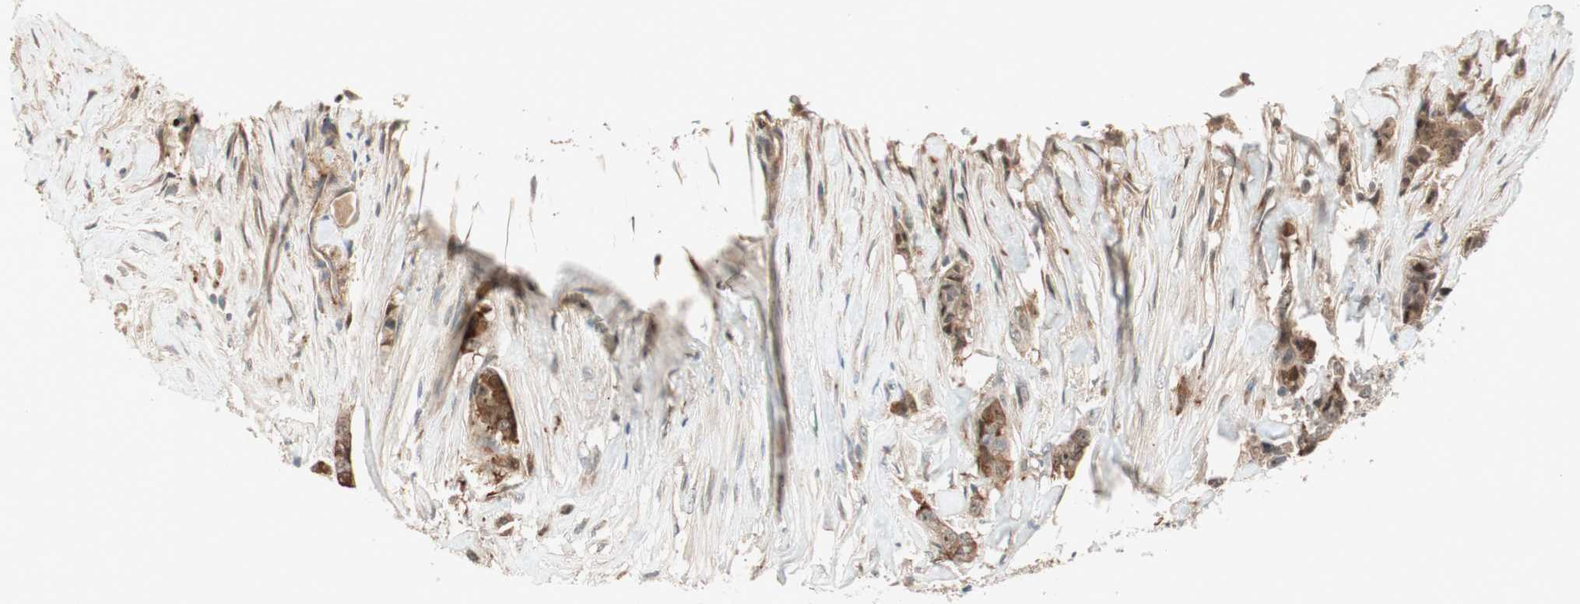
{"staining": {"intensity": "strong", "quantity": "<25%", "location": "cytoplasmic/membranous"}, "tissue": "breast cancer", "cell_type": "Tumor cells", "image_type": "cancer", "snomed": [{"axis": "morphology", "description": "Duct carcinoma"}, {"axis": "topography", "description": "Breast"}], "caption": "High-magnification brightfield microscopy of breast infiltrating ductal carcinoma stained with DAB (3,3'-diaminobenzidine) (brown) and counterstained with hematoxylin (blue). tumor cells exhibit strong cytoplasmic/membranous staining is appreciated in about<25% of cells.", "gene": "EPHA6", "patient": {"sex": "female", "age": 40}}